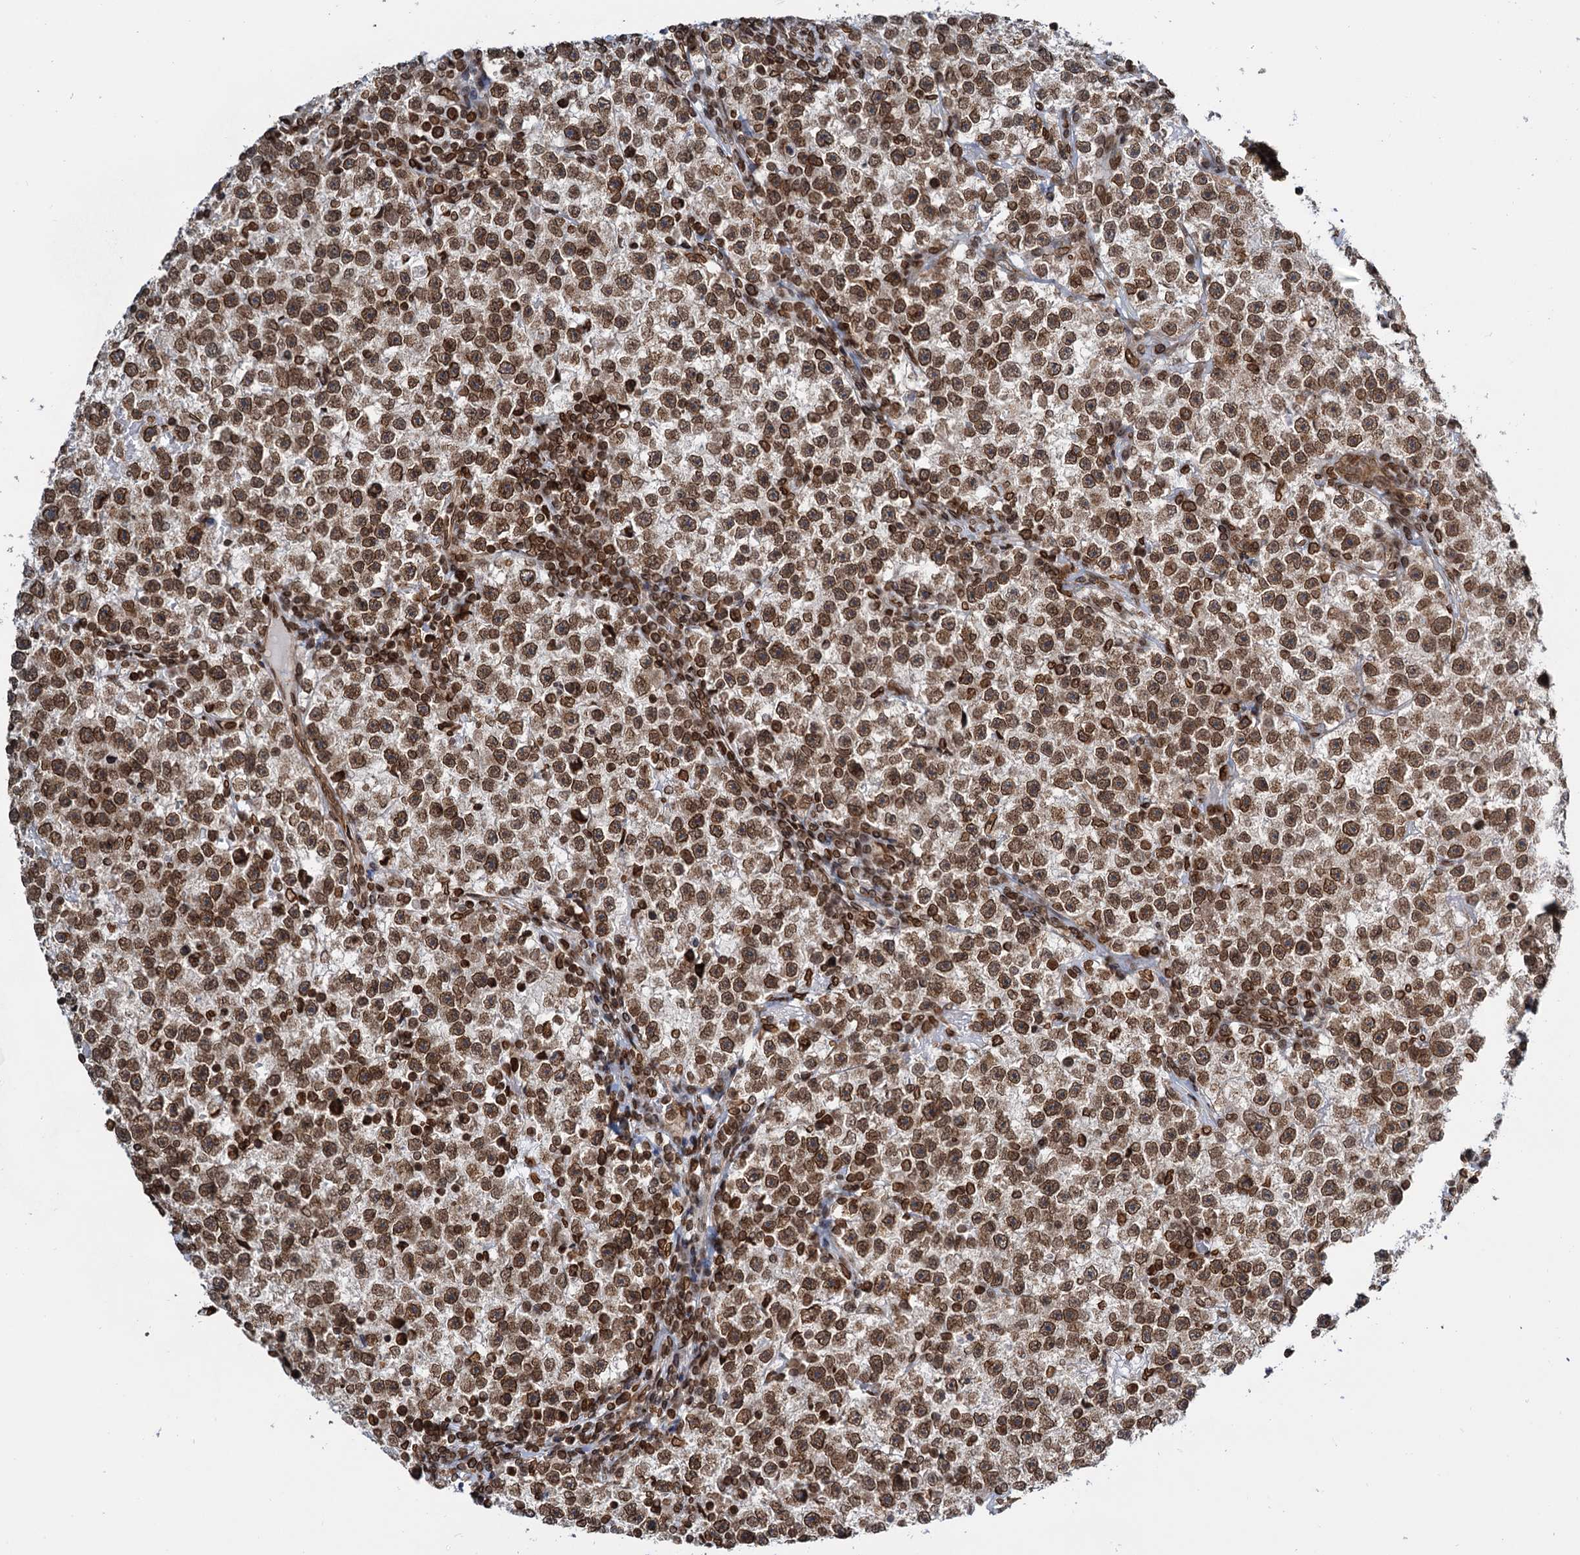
{"staining": {"intensity": "strong", "quantity": ">75%", "location": "nuclear"}, "tissue": "testis cancer", "cell_type": "Tumor cells", "image_type": "cancer", "snomed": [{"axis": "morphology", "description": "Seminoma, NOS"}, {"axis": "topography", "description": "Testis"}], "caption": "Testis cancer (seminoma) tissue reveals strong nuclear positivity in approximately >75% of tumor cells (DAB (3,3'-diaminobenzidine) IHC with brightfield microscopy, high magnification).", "gene": "ZC3H13", "patient": {"sex": "male", "age": 22}}